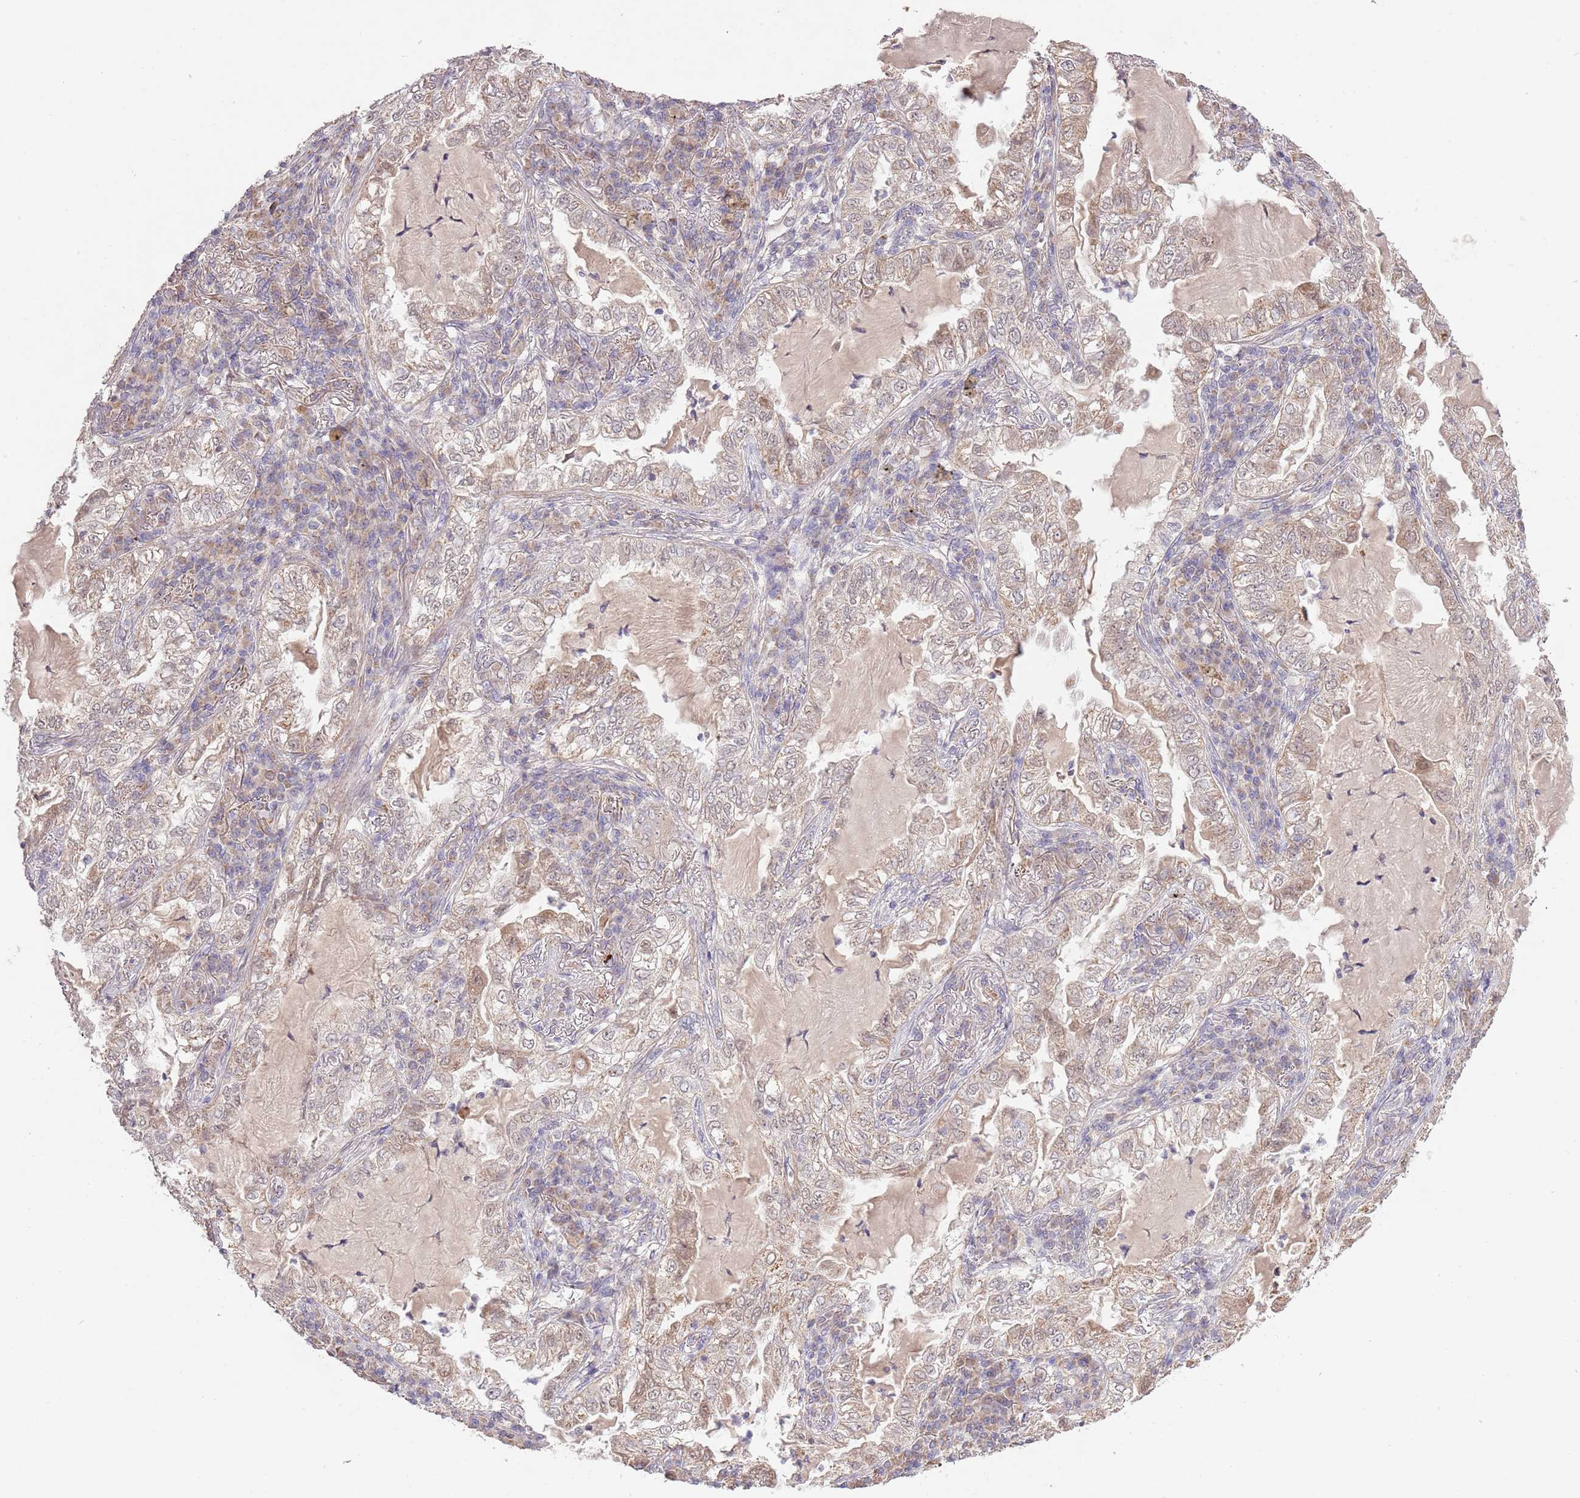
{"staining": {"intensity": "weak", "quantity": "25%-75%", "location": "cytoplasmic/membranous"}, "tissue": "lung cancer", "cell_type": "Tumor cells", "image_type": "cancer", "snomed": [{"axis": "morphology", "description": "Adenocarcinoma, NOS"}, {"axis": "topography", "description": "Lung"}], "caption": "Immunohistochemistry staining of lung cancer, which demonstrates low levels of weak cytoplasmic/membranous expression in about 25%-75% of tumor cells indicating weak cytoplasmic/membranous protein expression. The staining was performed using DAB (3,3'-diaminobenzidine) (brown) for protein detection and nuclei were counterstained in hematoxylin (blue).", "gene": "IVD", "patient": {"sex": "female", "age": 73}}